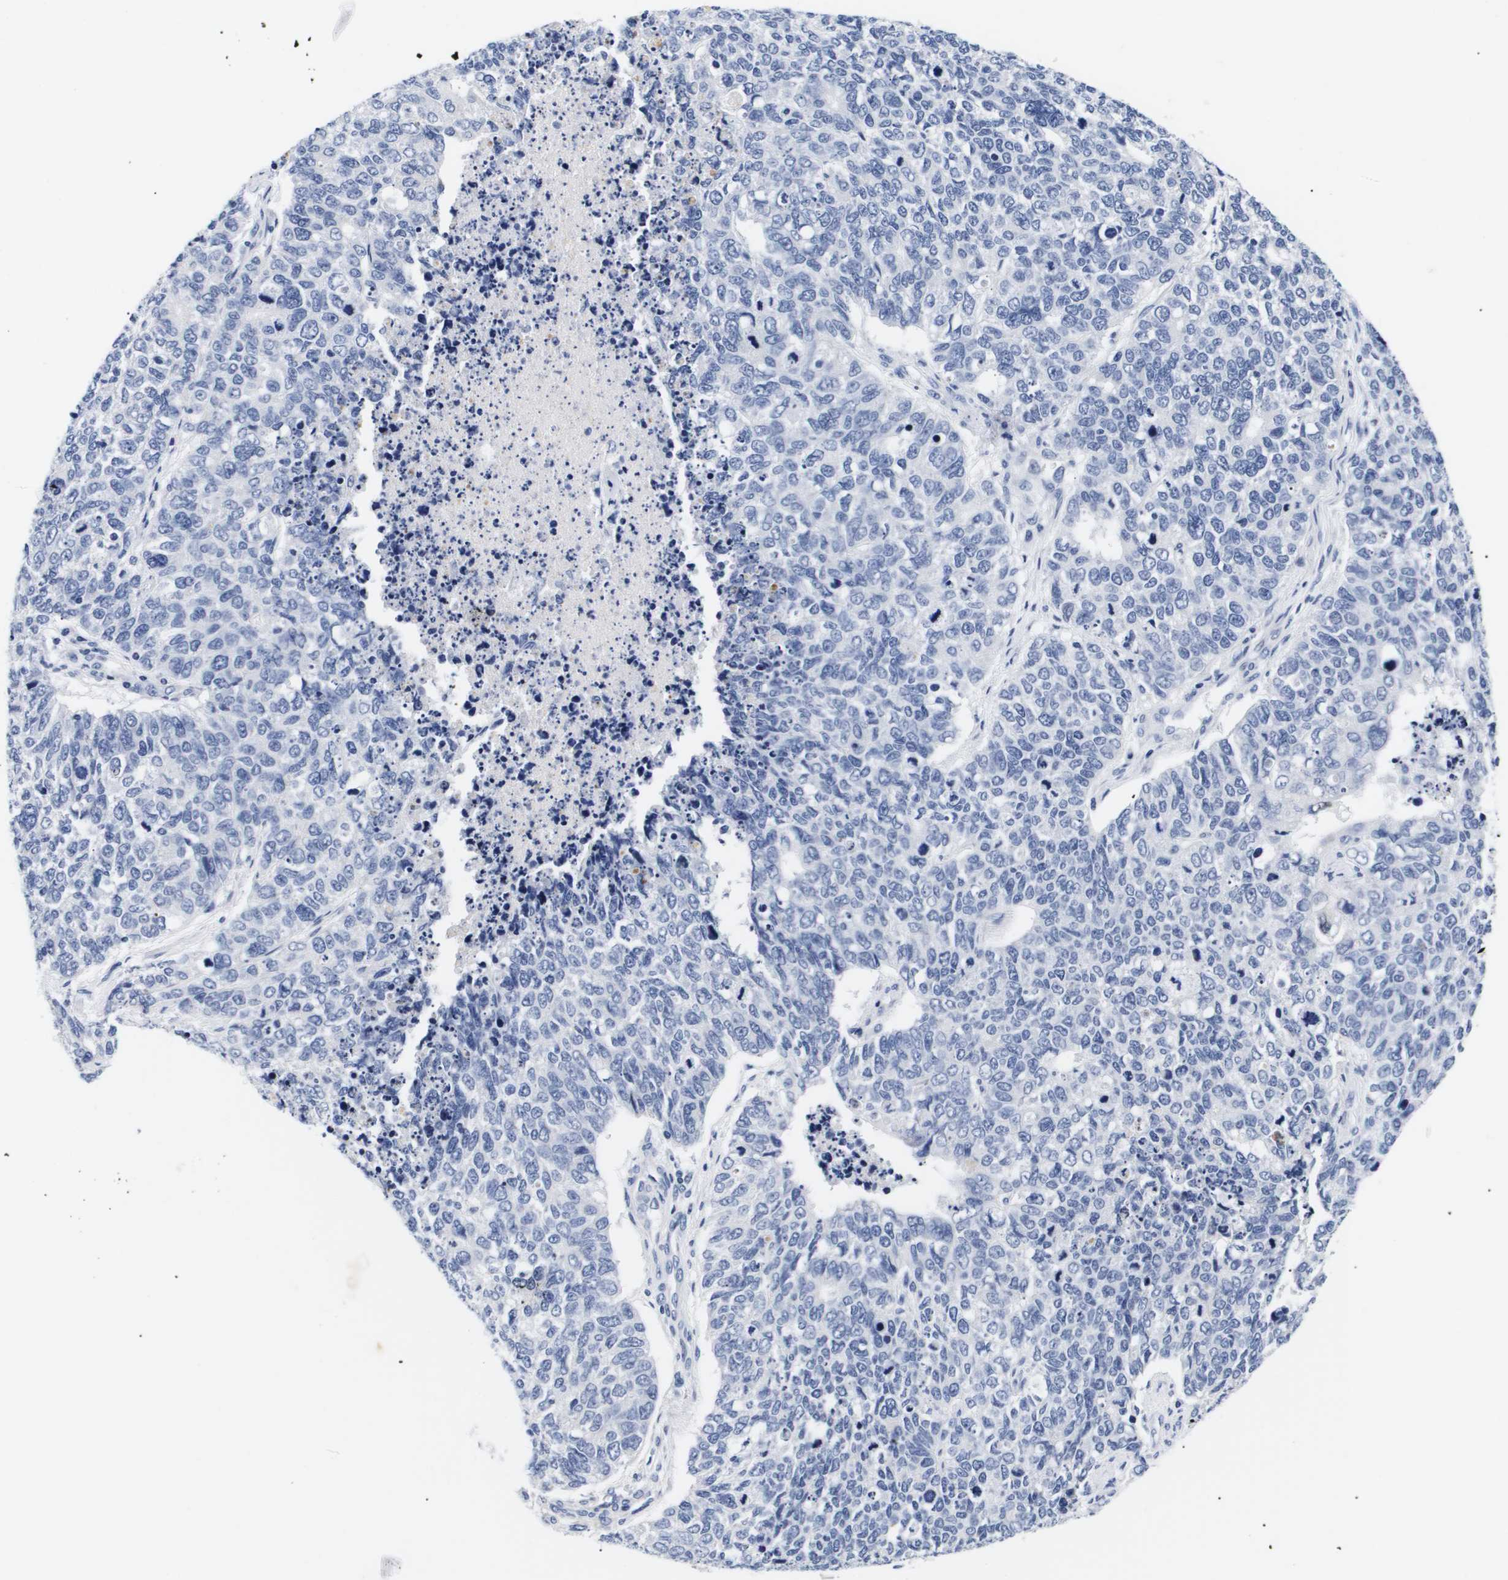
{"staining": {"intensity": "negative", "quantity": "none", "location": "none"}, "tissue": "cervical cancer", "cell_type": "Tumor cells", "image_type": "cancer", "snomed": [{"axis": "morphology", "description": "Squamous cell carcinoma, NOS"}, {"axis": "topography", "description": "Cervix"}], "caption": "The histopathology image exhibits no significant staining in tumor cells of cervical squamous cell carcinoma. (DAB (3,3'-diaminobenzidine) IHC visualized using brightfield microscopy, high magnification).", "gene": "SHD", "patient": {"sex": "female", "age": 63}}